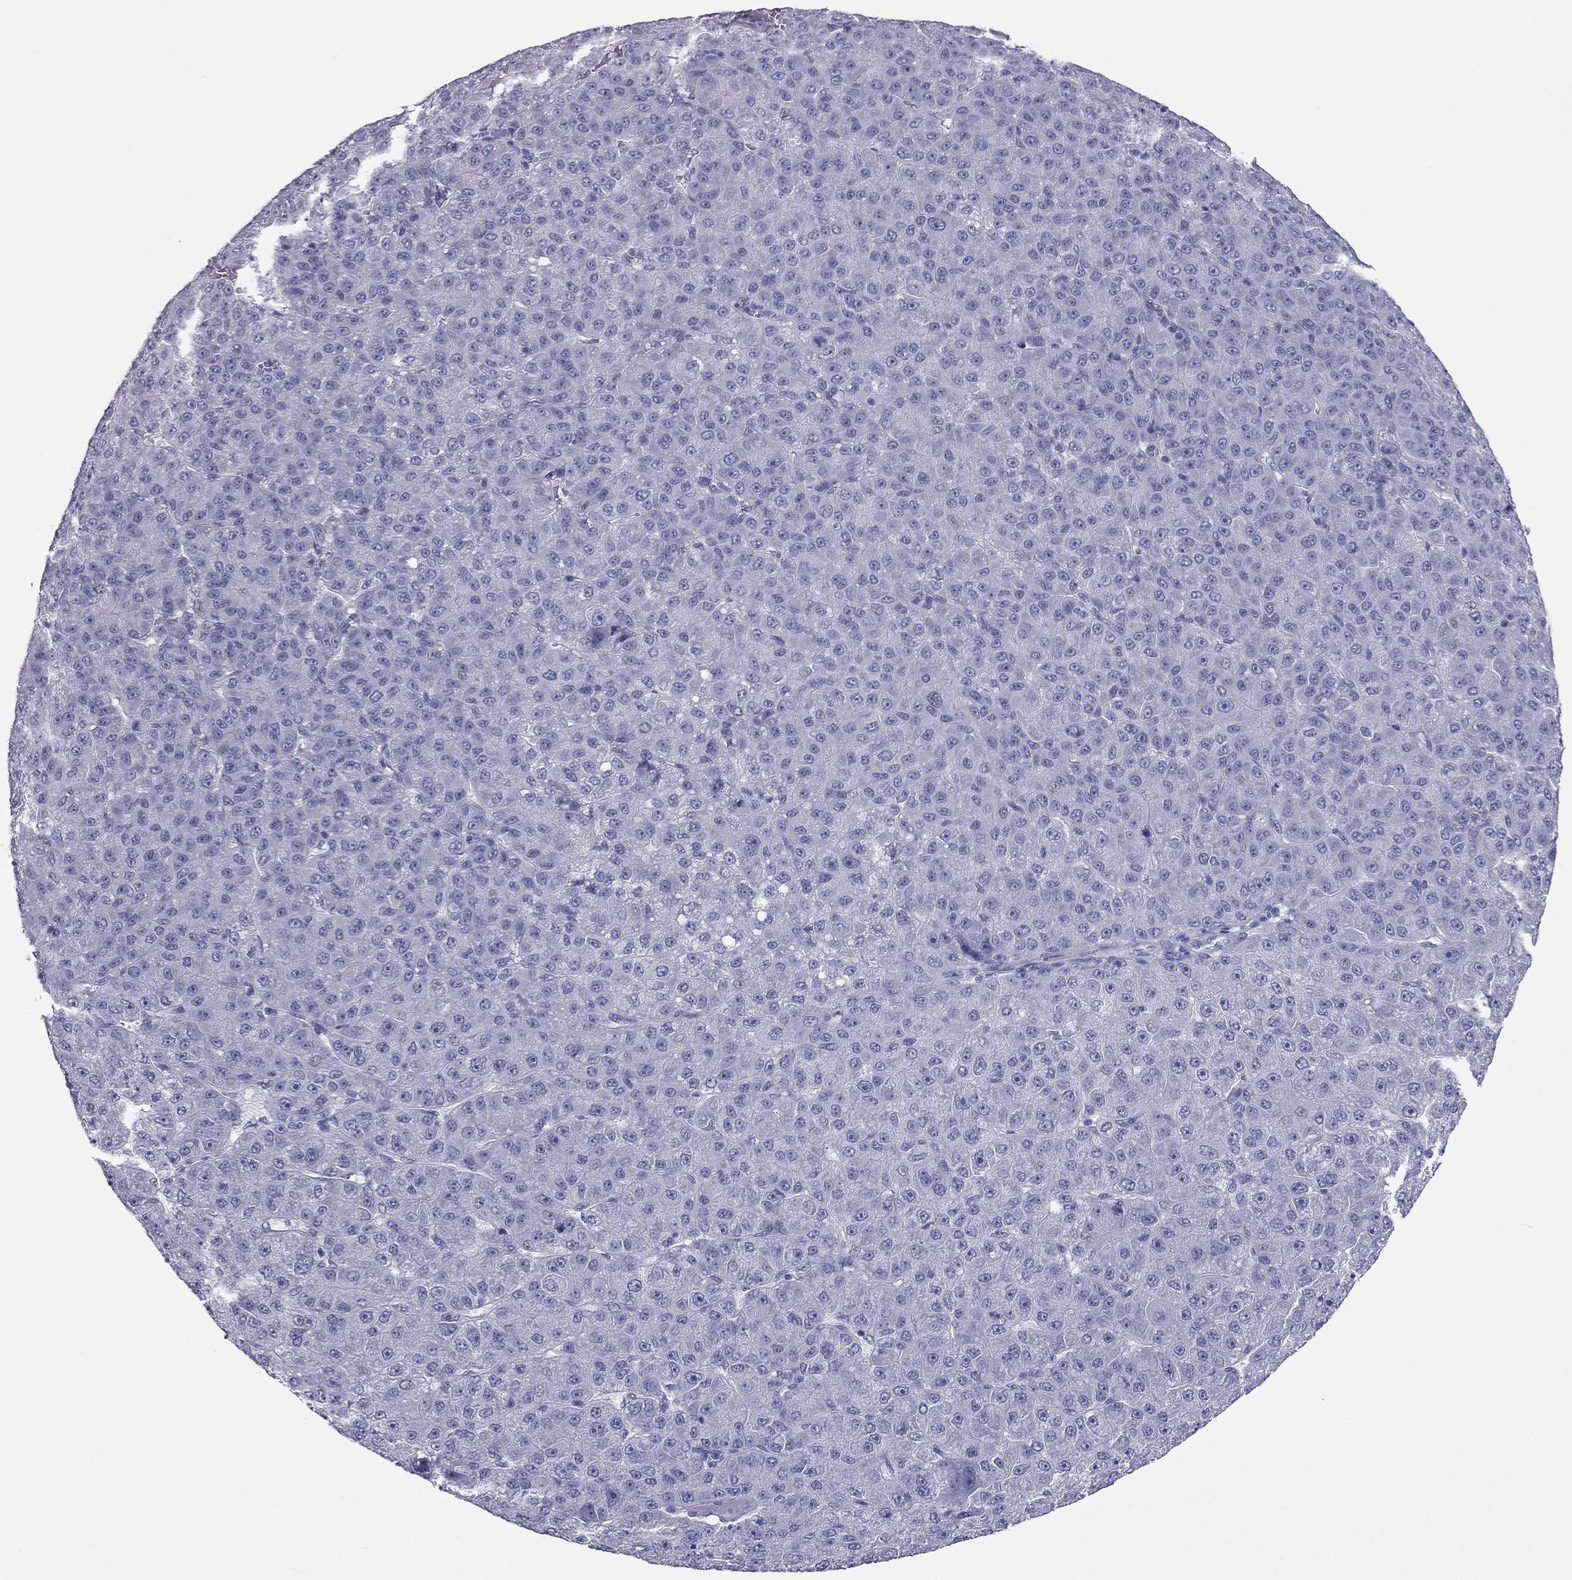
{"staining": {"intensity": "negative", "quantity": "none", "location": "none"}, "tissue": "liver cancer", "cell_type": "Tumor cells", "image_type": "cancer", "snomed": [{"axis": "morphology", "description": "Carcinoma, Hepatocellular, NOS"}, {"axis": "topography", "description": "Liver"}], "caption": "Tumor cells show no significant protein positivity in hepatocellular carcinoma (liver). Nuclei are stained in blue.", "gene": "CROCC2", "patient": {"sex": "male", "age": 67}}